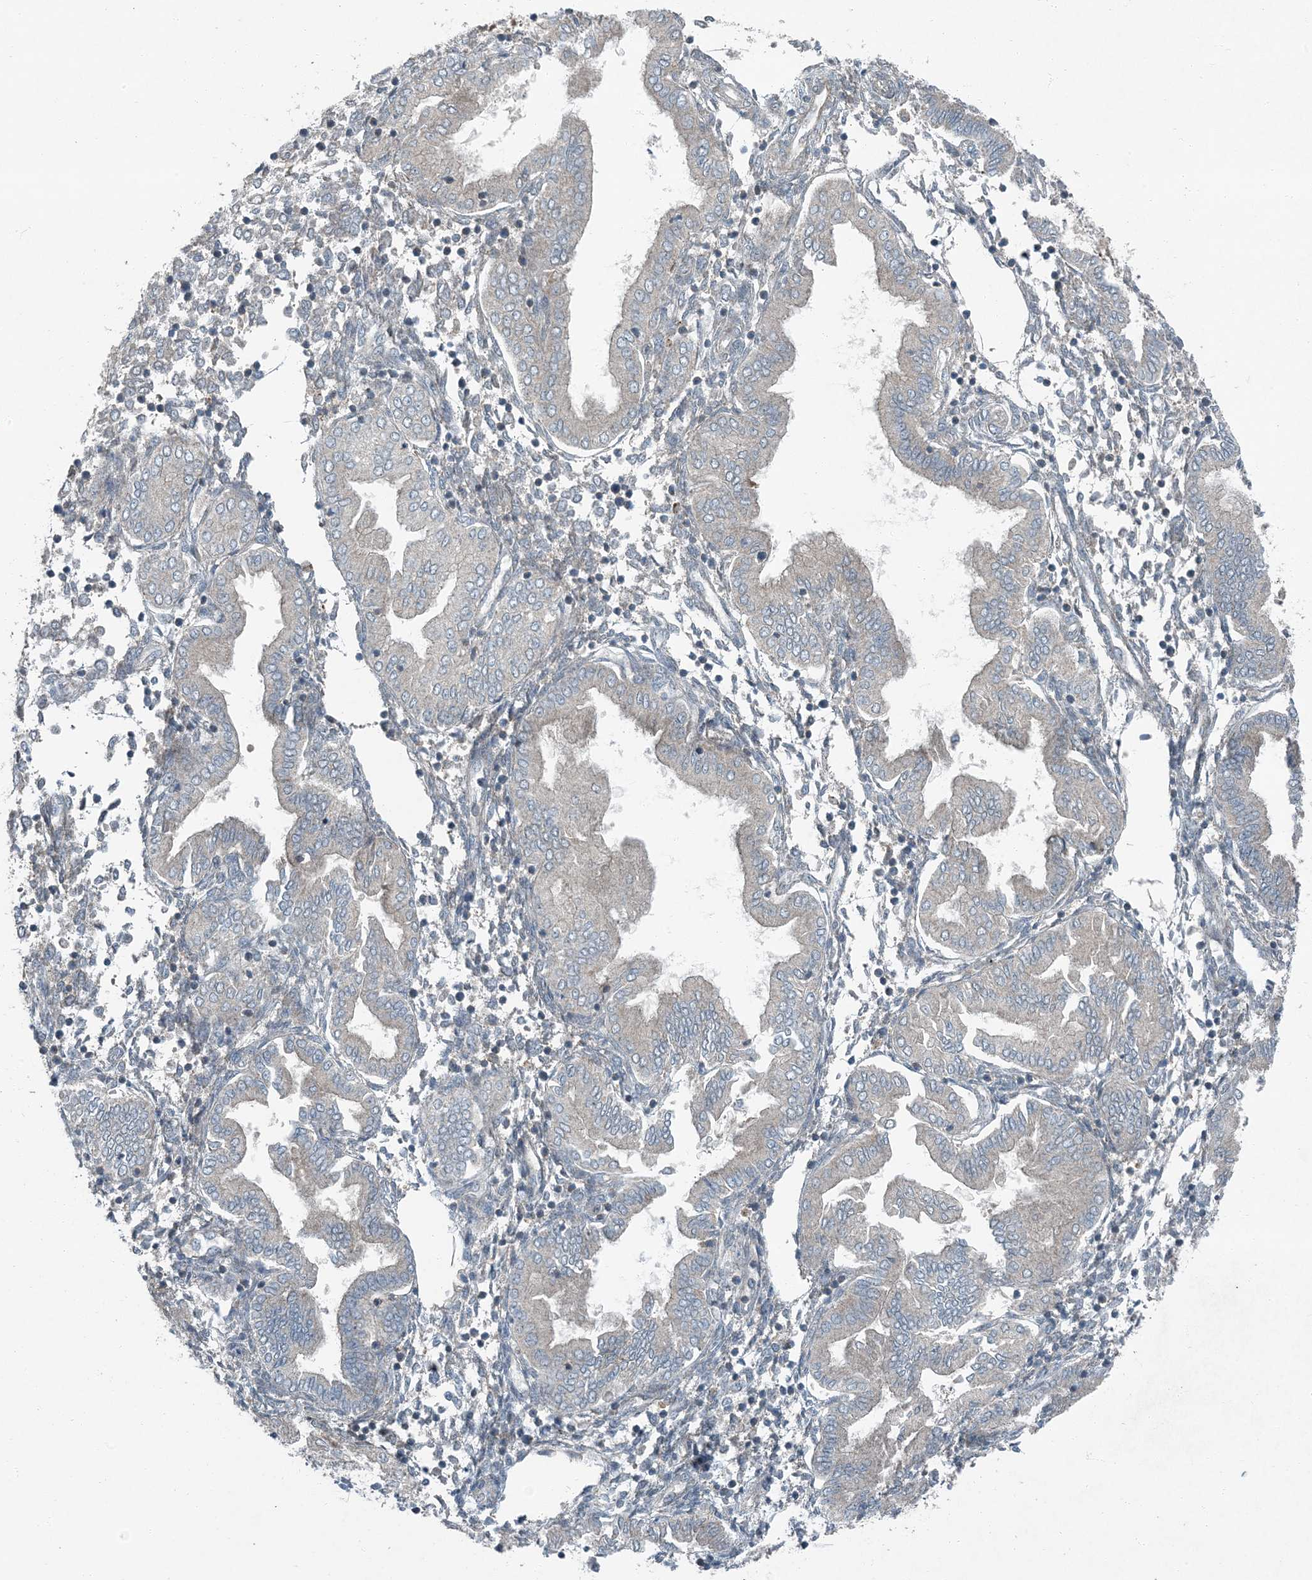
{"staining": {"intensity": "negative", "quantity": "none", "location": "none"}, "tissue": "endometrium", "cell_type": "Cells in endometrial stroma", "image_type": "normal", "snomed": [{"axis": "morphology", "description": "Normal tissue, NOS"}, {"axis": "topography", "description": "Endometrium"}], "caption": "The immunohistochemistry photomicrograph has no significant positivity in cells in endometrial stroma of endometrium.", "gene": "APOM", "patient": {"sex": "female", "age": 53}}